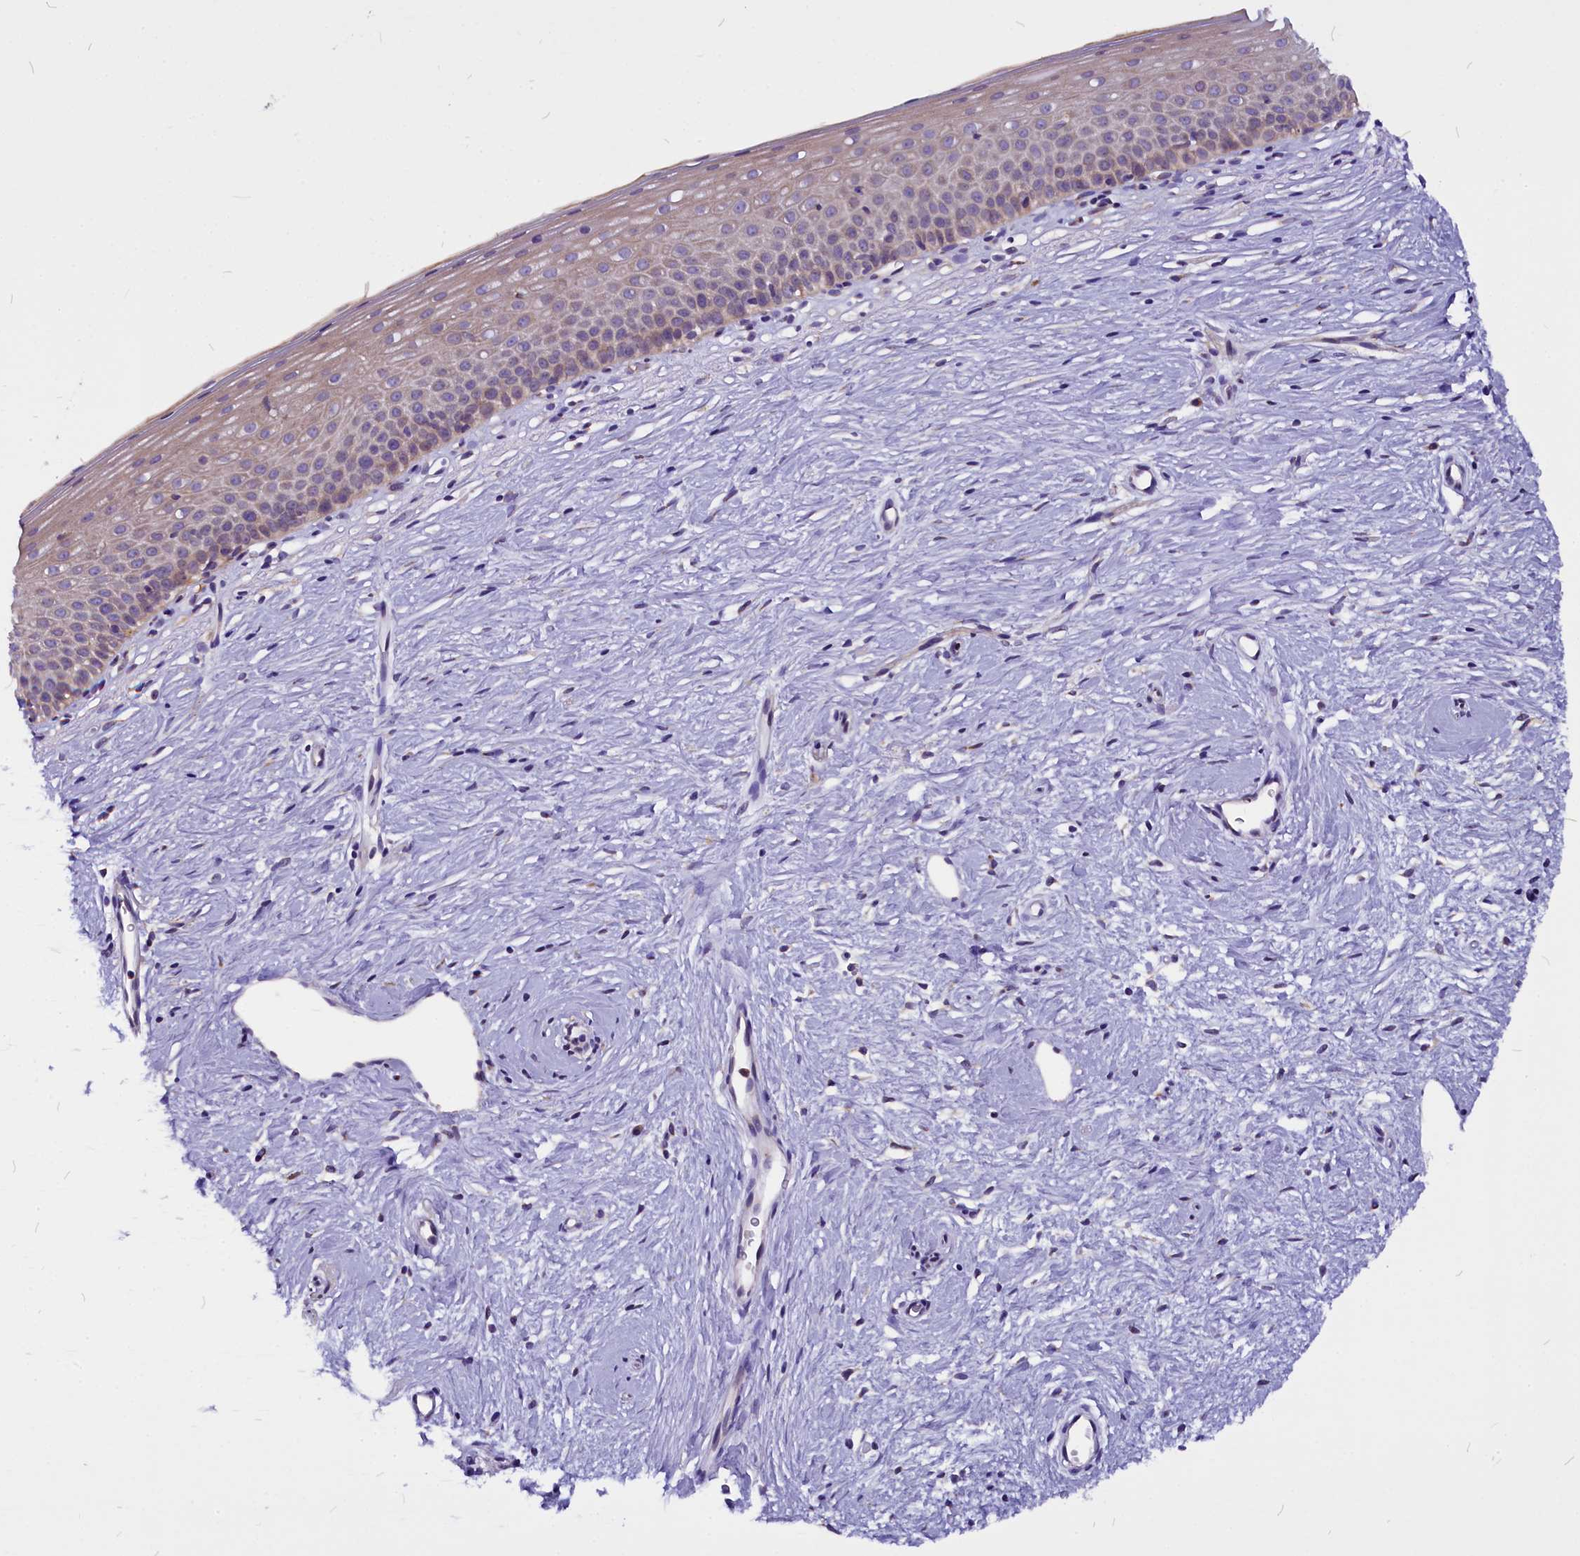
{"staining": {"intensity": "moderate", "quantity": "25%-75%", "location": "cytoplasmic/membranous"}, "tissue": "cervix", "cell_type": "Glandular cells", "image_type": "normal", "snomed": [{"axis": "morphology", "description": "Normal tissue, NOS"}, {"axis": "topography", "description": "Cervix"}], "caption": "Moderate cytoplasmic/membranous expression is present in approximately 25%-75% of glandular cells in normal cervix.", "gene": "CEP170", "patient": {"sex": "female", "age": 57}}